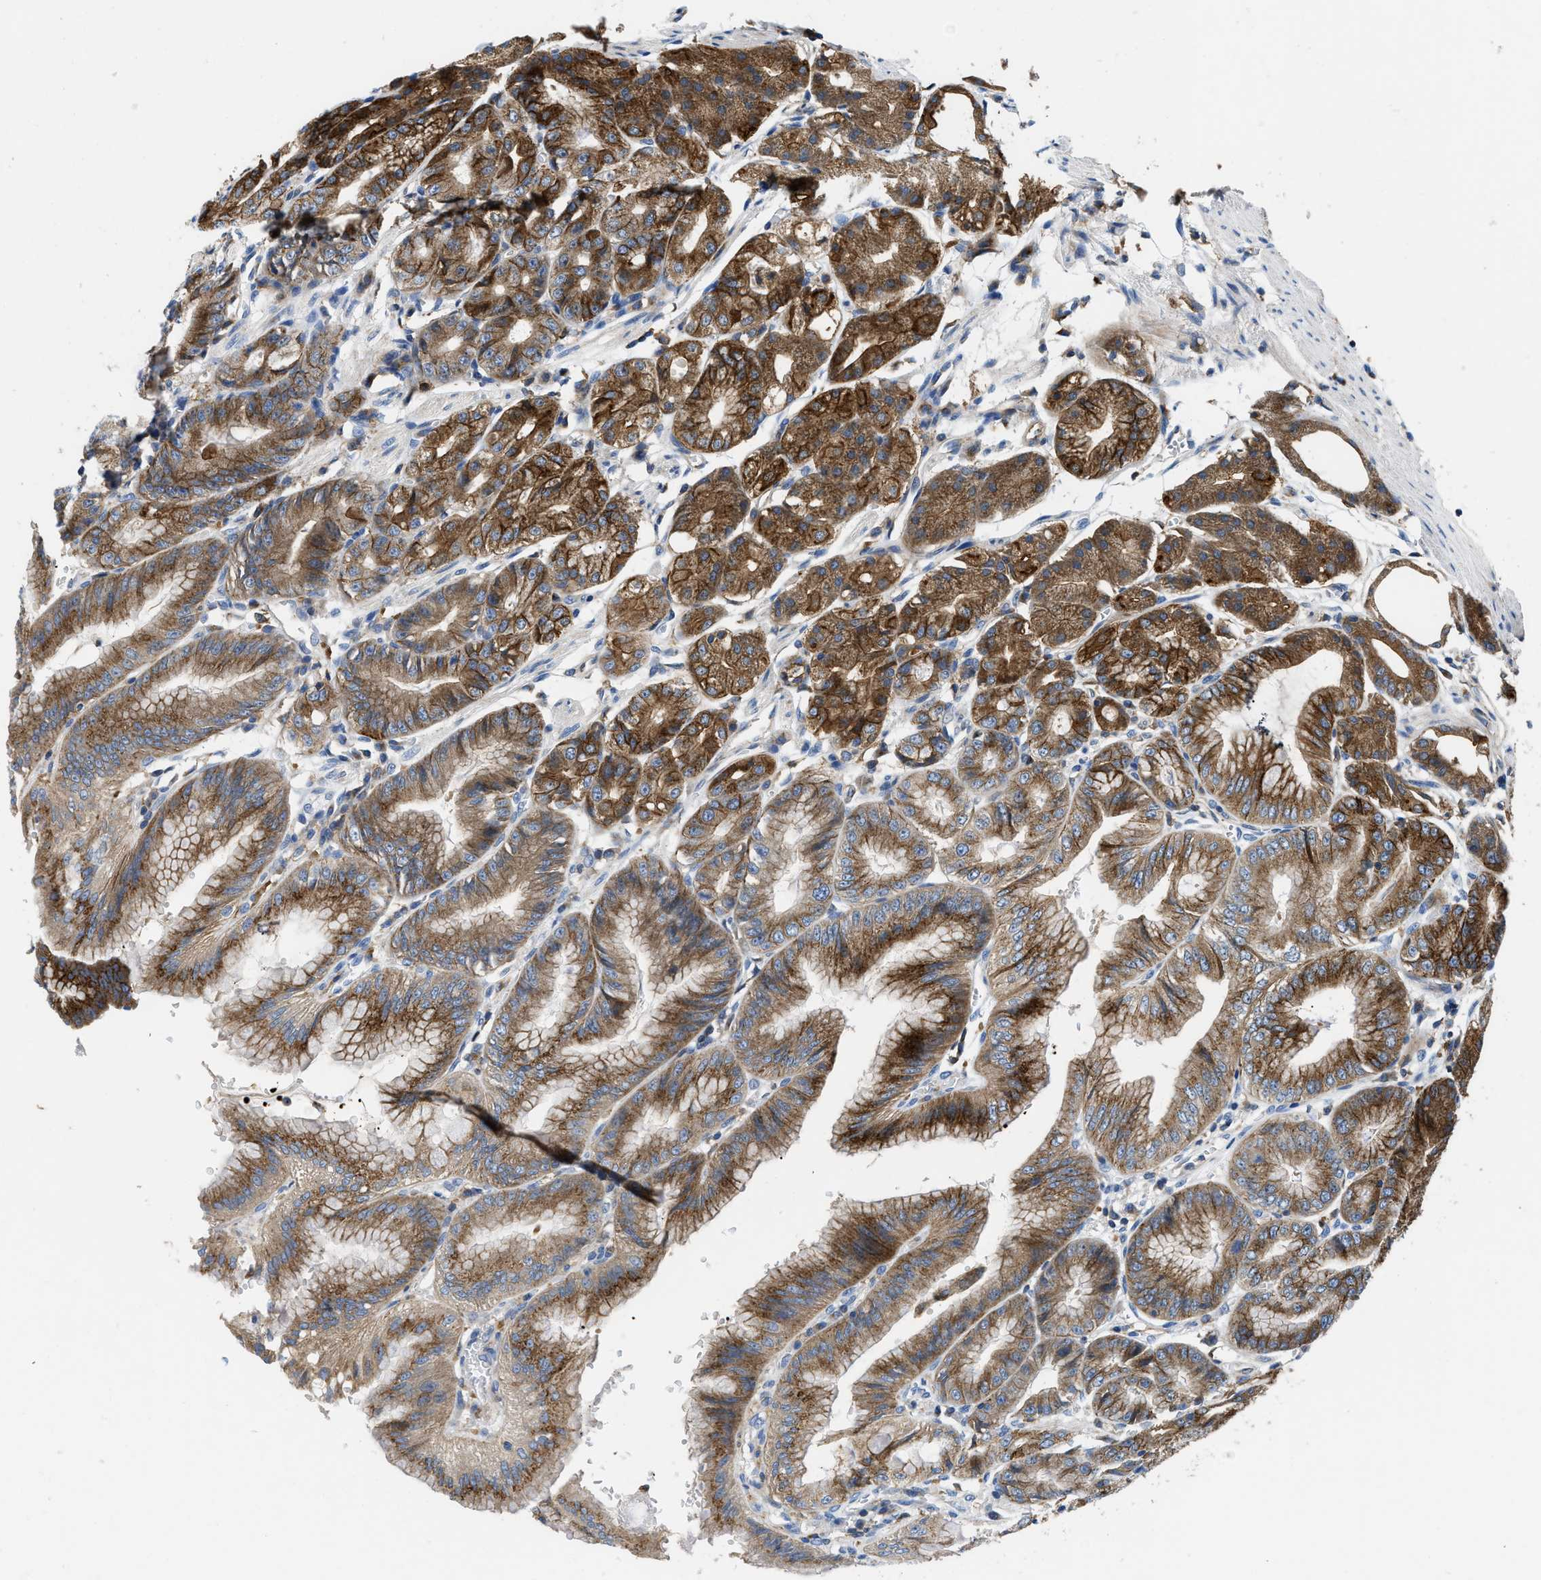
{"staining": {"intensity": "strong", "quantity": ">75%", "location": "cytoplasmic/membranous"}, "tissue": "stomach", "cell_type": "Glandular cells", "image_type": "normal", "snomed": [{"axis": "morphology", "description": "Normal tissue, NOS"}, {"axis": "topography", "description": "Stomach, lower"}], "caption": "Benign stomach was stained to show a protein in brown. There is high levels of strong cytoplasmic/membranous staining in approximately >75% of glandular cells. (DAB = brown stain, brightfield microscopy at high magnification).", "gene": "ENPP4", "patient": {"sex": "male", "age": 71}}